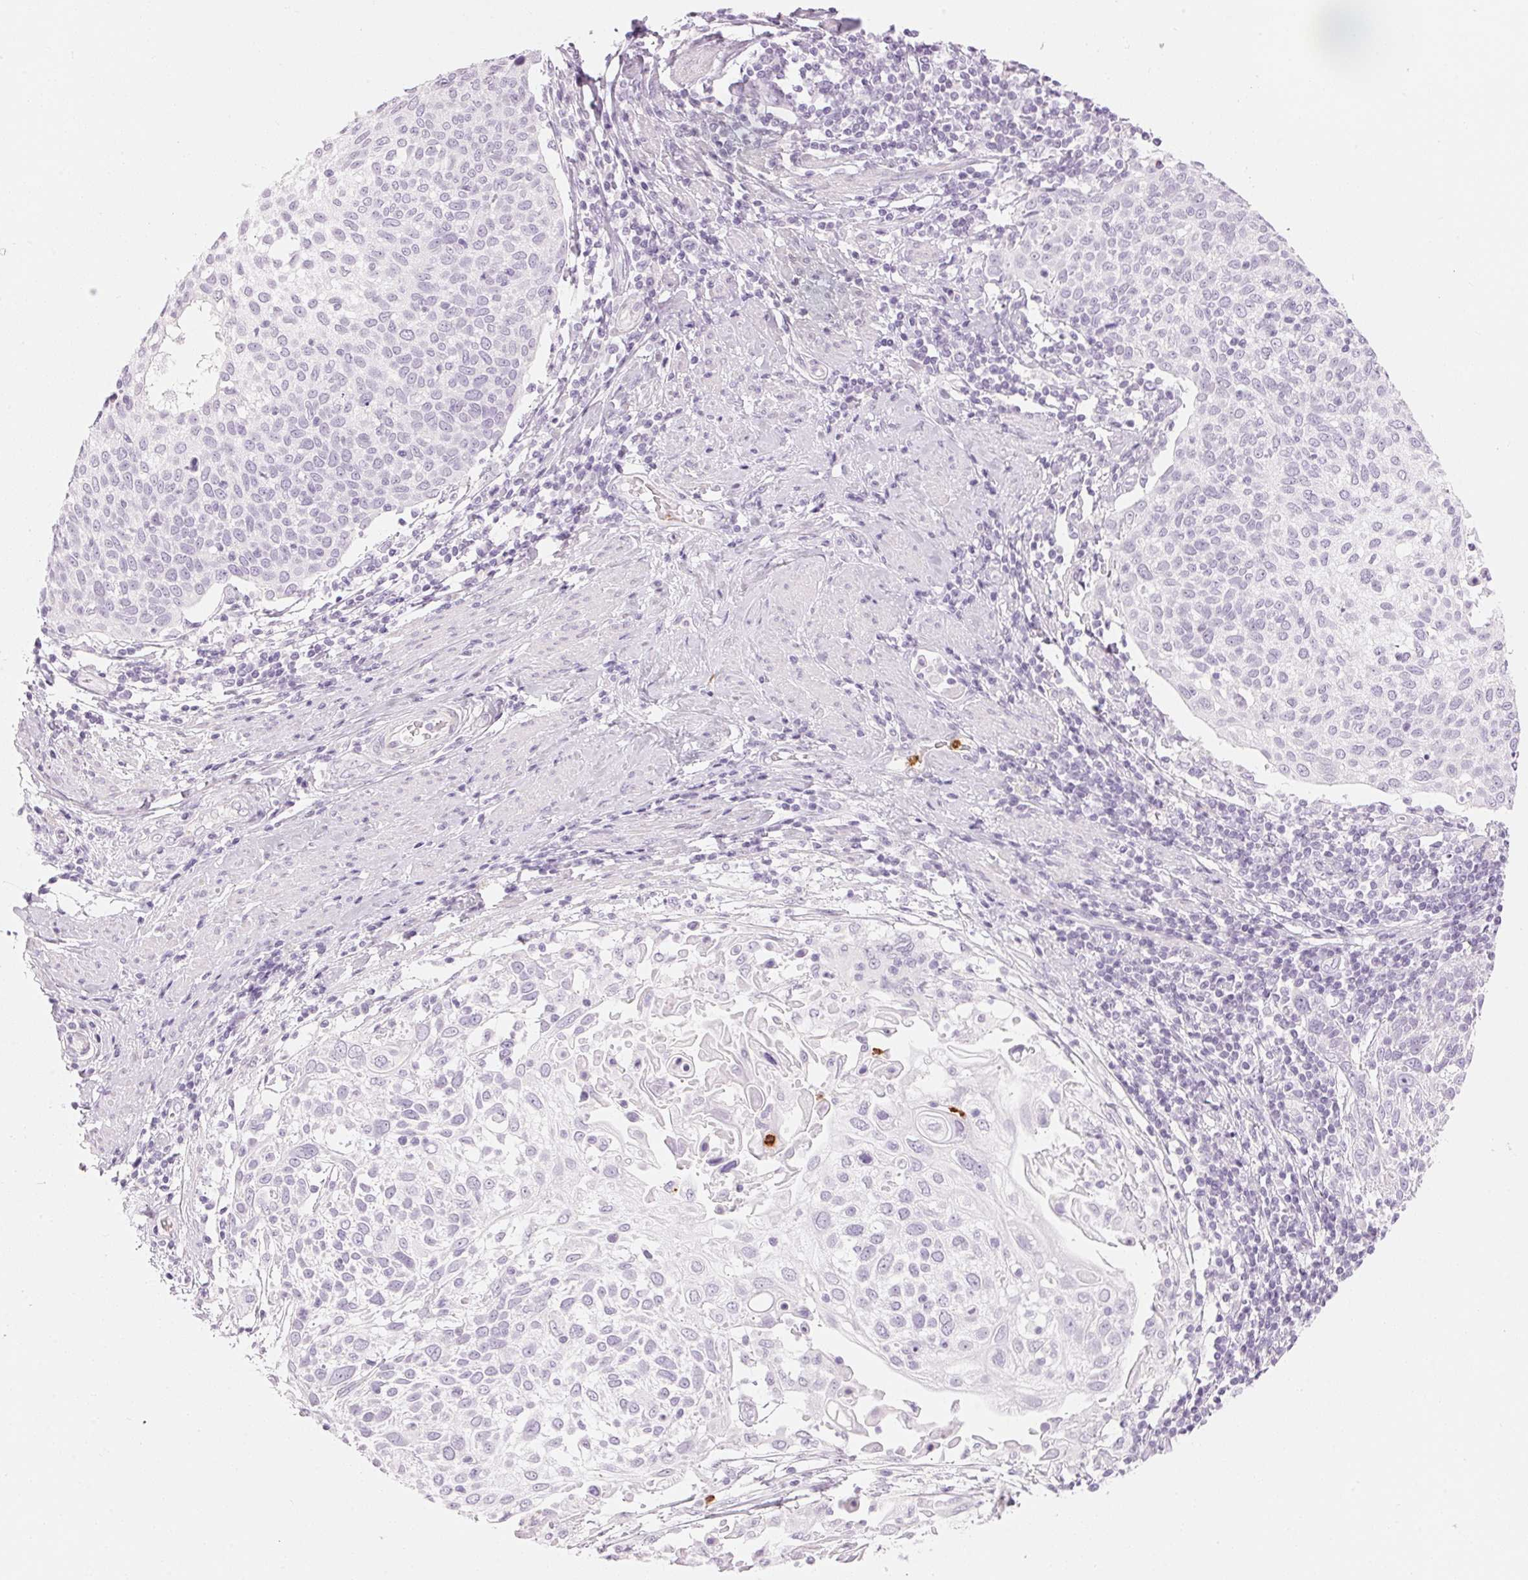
{"staining": {"intensity": "negative", "quantity": "none", "location": "none"}, "tissue": "cervical cancer", "cell_type": "Tumor cells", "image_type": "cancer", "snomed": [{"axis": "morphology", "description": "Squamous cell carcinoma, NOS"}, {"axis": "topography", "description": "Cervix"}], "caption": "An IHC micrograph of cervical cancer is shown. There is no staining in tumor cells of cervical cancer.", "gene": "KLK7", "patient": {"sex": "female", "age": 61}}